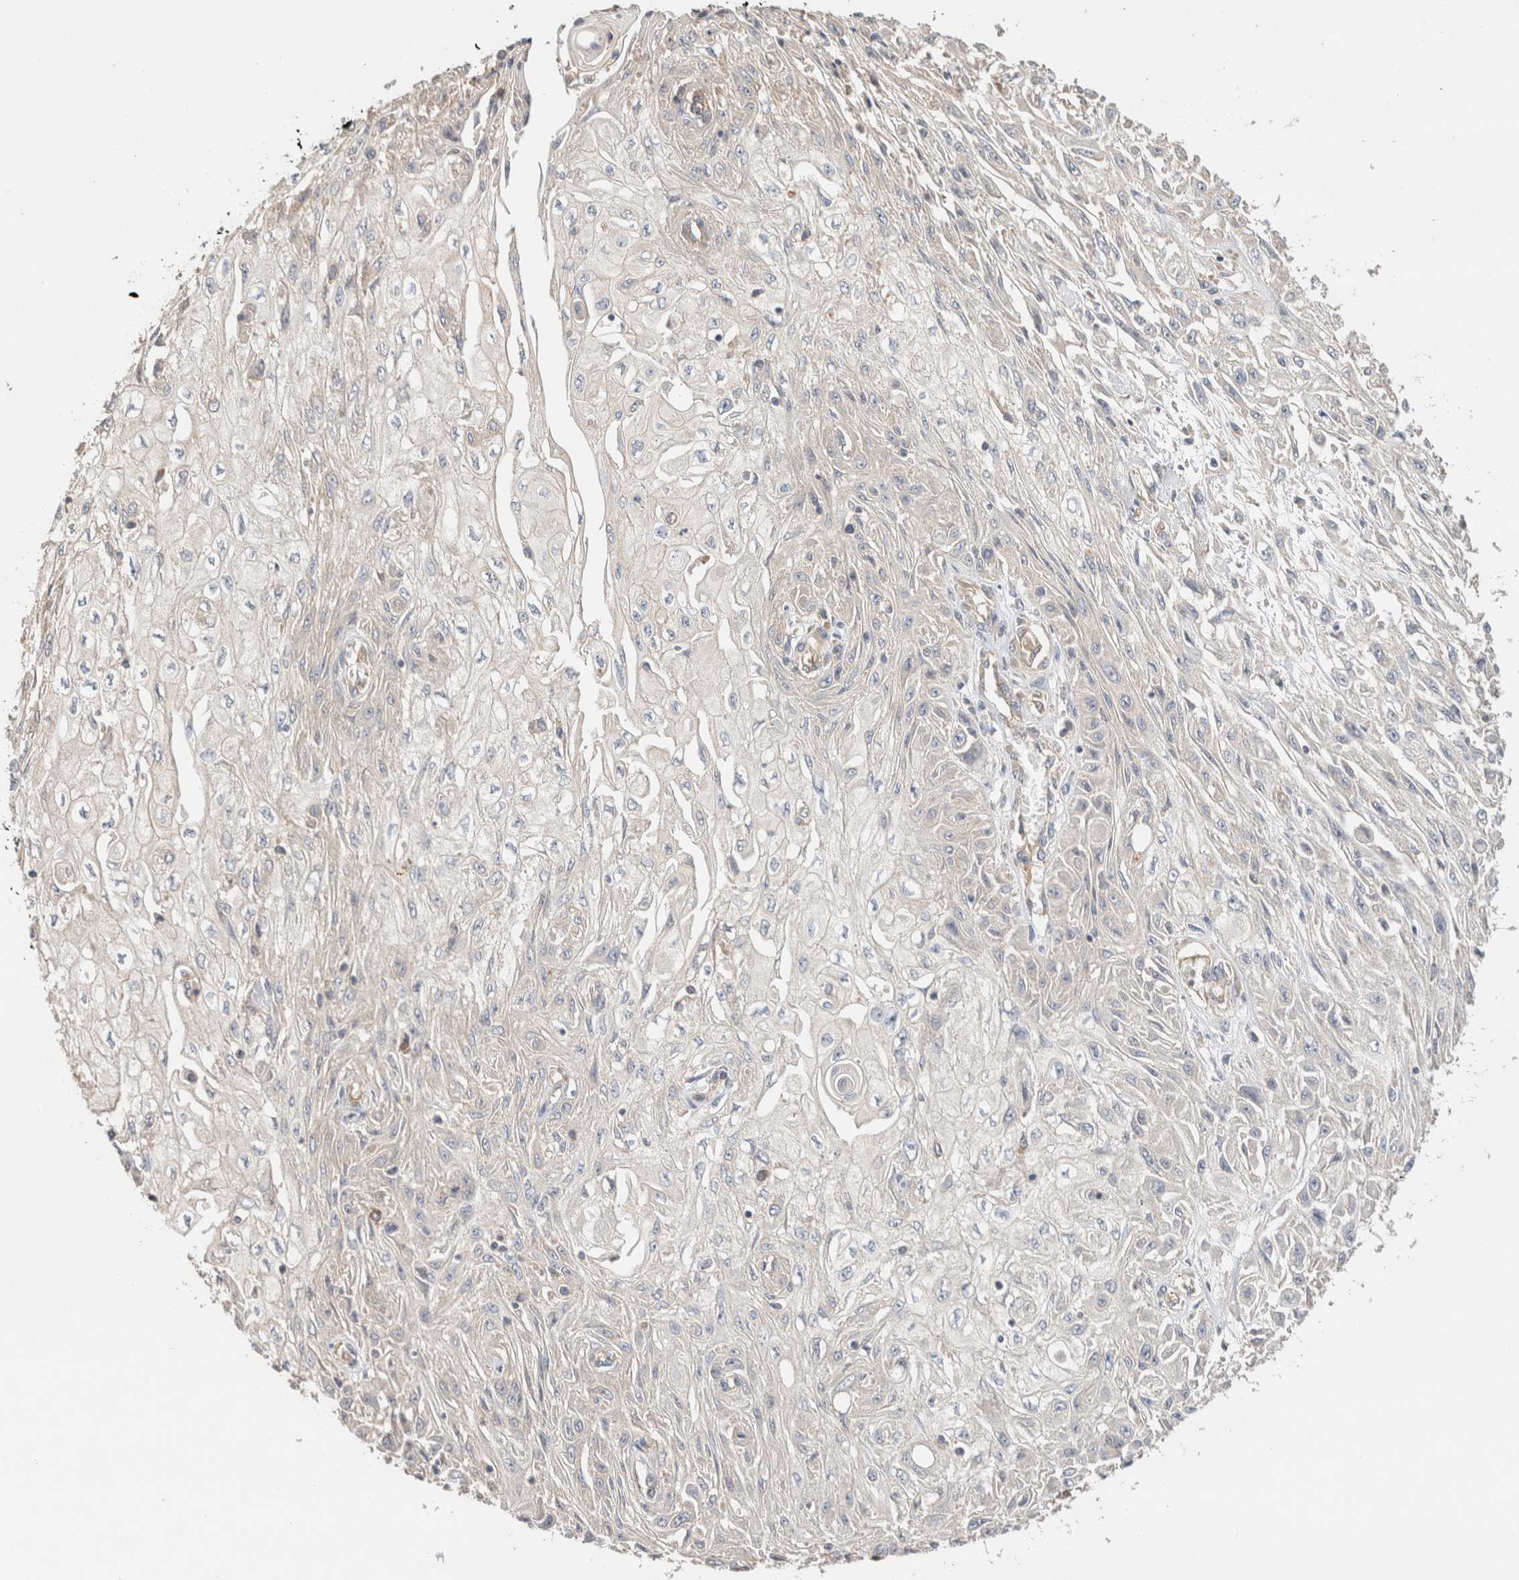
{"staining": {"intensity": "negative", "quantity": "none", "location": "none"}, "tissue": "skin cancer", "cell_type": "Tumor cells", "image_type": "cancer", "snomed": [{"axis": "morphology", "description": "Squamous cell carcinoma, NOS"}, {"axis": "morphology", "description": "Squamous cell carcinoma, metastatic, NOS"}, {"axis": "topography", "description": "Skin"}, {"axis": "topography", "description": "Lymph node"}], "caption": "Skin cancer was stained to show a protein in brown. There is no significant positivity in tumor cells. (DAB (3,3'-diaminobenzidine) immunohistochemistry, high magnification).", "gene": "B3GNTL1", "patient": {"sex": "male", "age": 75}}